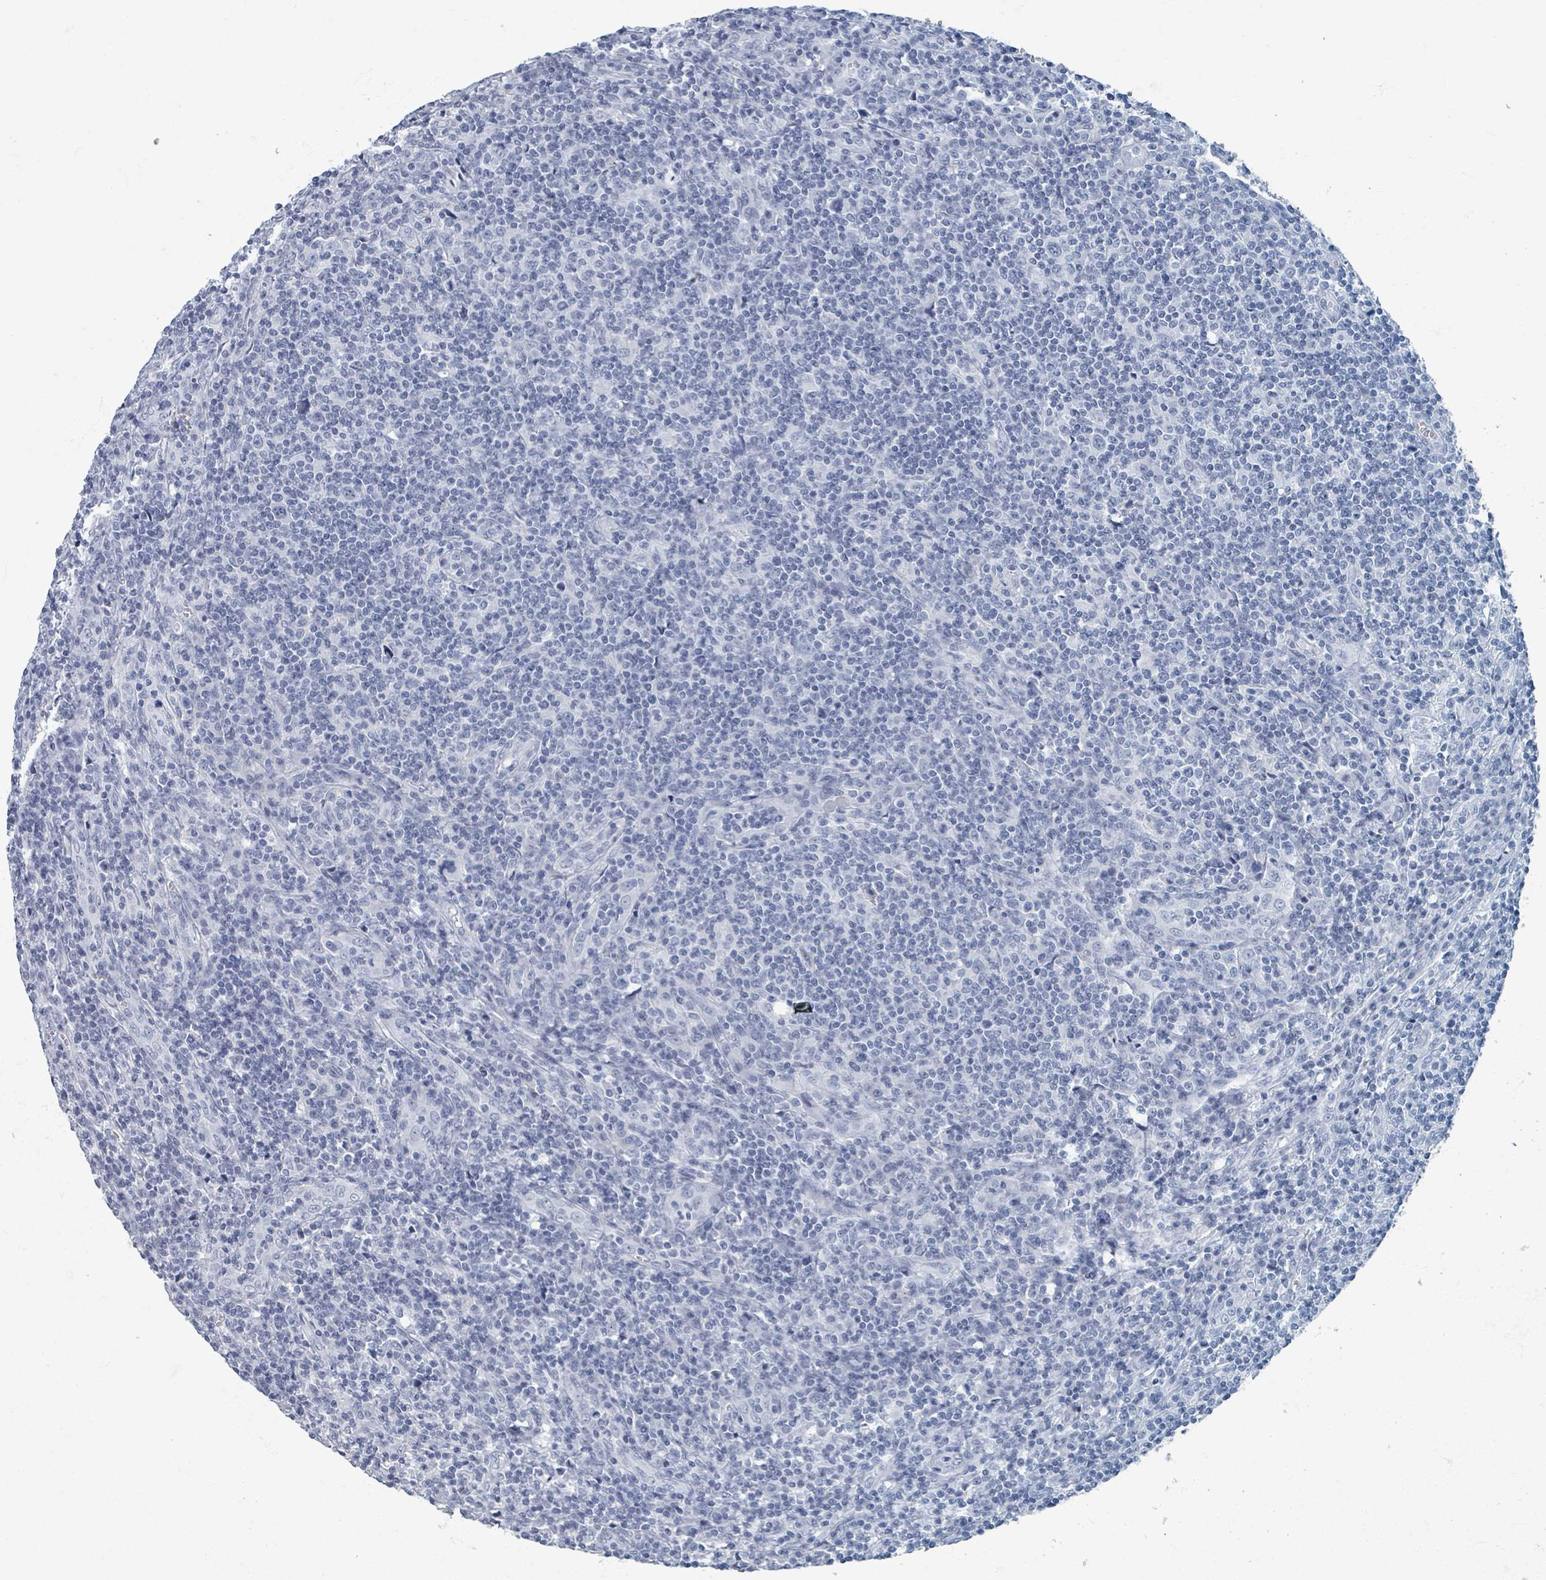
{"staining": {"intensity": "negative", "quantity": "none", "location": "none"}, "tissue": "lymphoma", "cell_type": "Tumor cells", "image_type": "cancer", "snomed": [{"axis": "morphology", "description": "Hodgkin's disease, NOS"}, {"axis": "topography", "description": "Lymph node"}], "caption": "IHC micrograph of neoplastic tissue: Hodgkin's disease stained with DAB exhibits no significant protein expression in tumor cells.", "gene": "TAS2R1", "patient": {"sex": "male", "age": 83}}